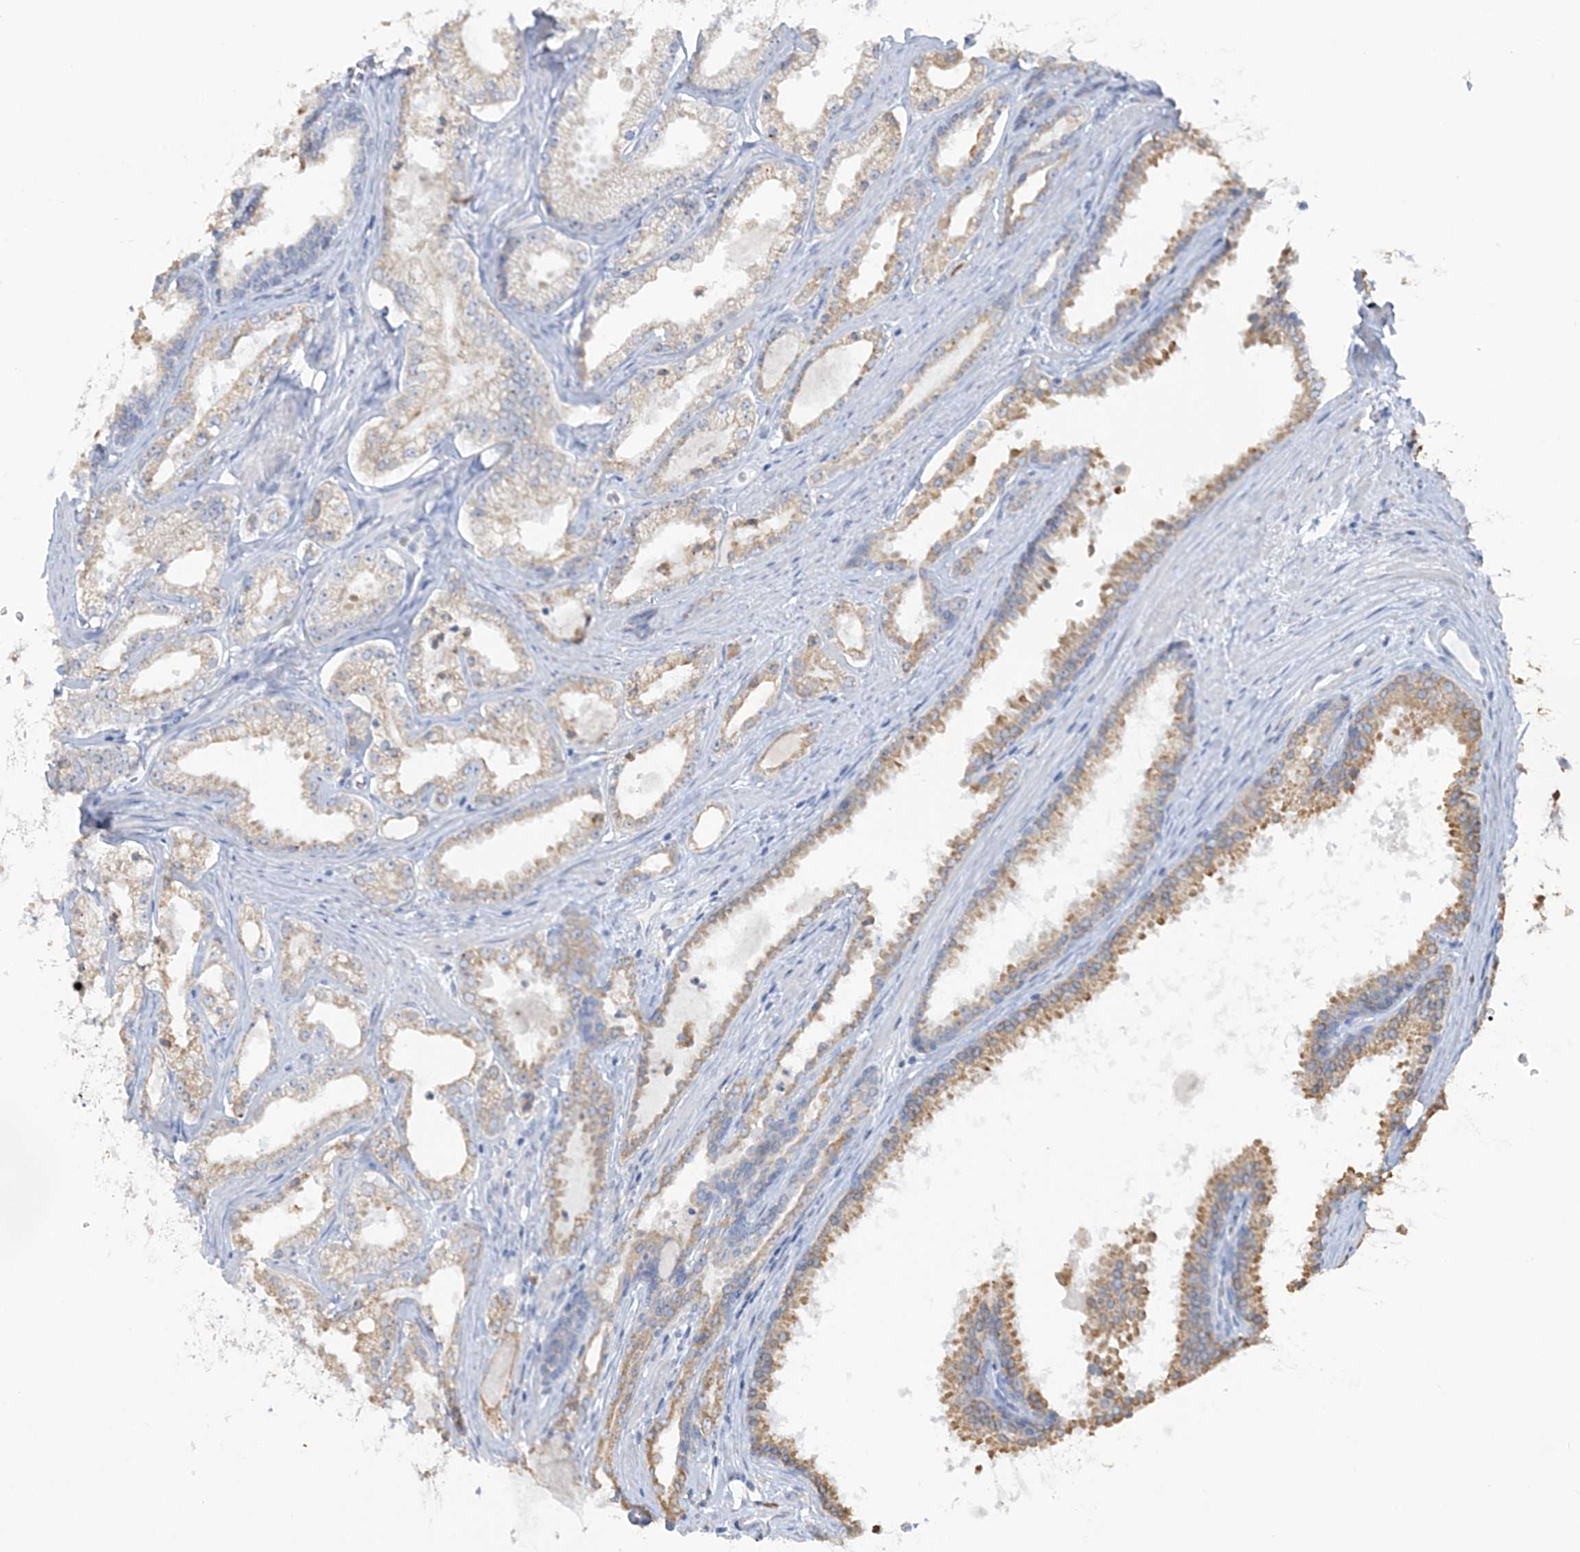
{"staining": {"intensity": "moderate", "quantity": "25%-75%", "location": "cytoplasmic/membranous"}, "tissue": "prostate cancer", "cell_type": "Tumor cells", "image_type": "cancer", "snomed": [{"axis": "morphology", "description": "Adenocarcinoma, High grade"}, {"axis": "topography", "description": "Prostate"}], "caption": "Protein staining demonstrates moderate cytoplasmic/membranous staining in about 25%-75% of tumor cells in prostate cancer.", "gene": "TBC1D5", "patient": {"sex": "male", "age": 68}}